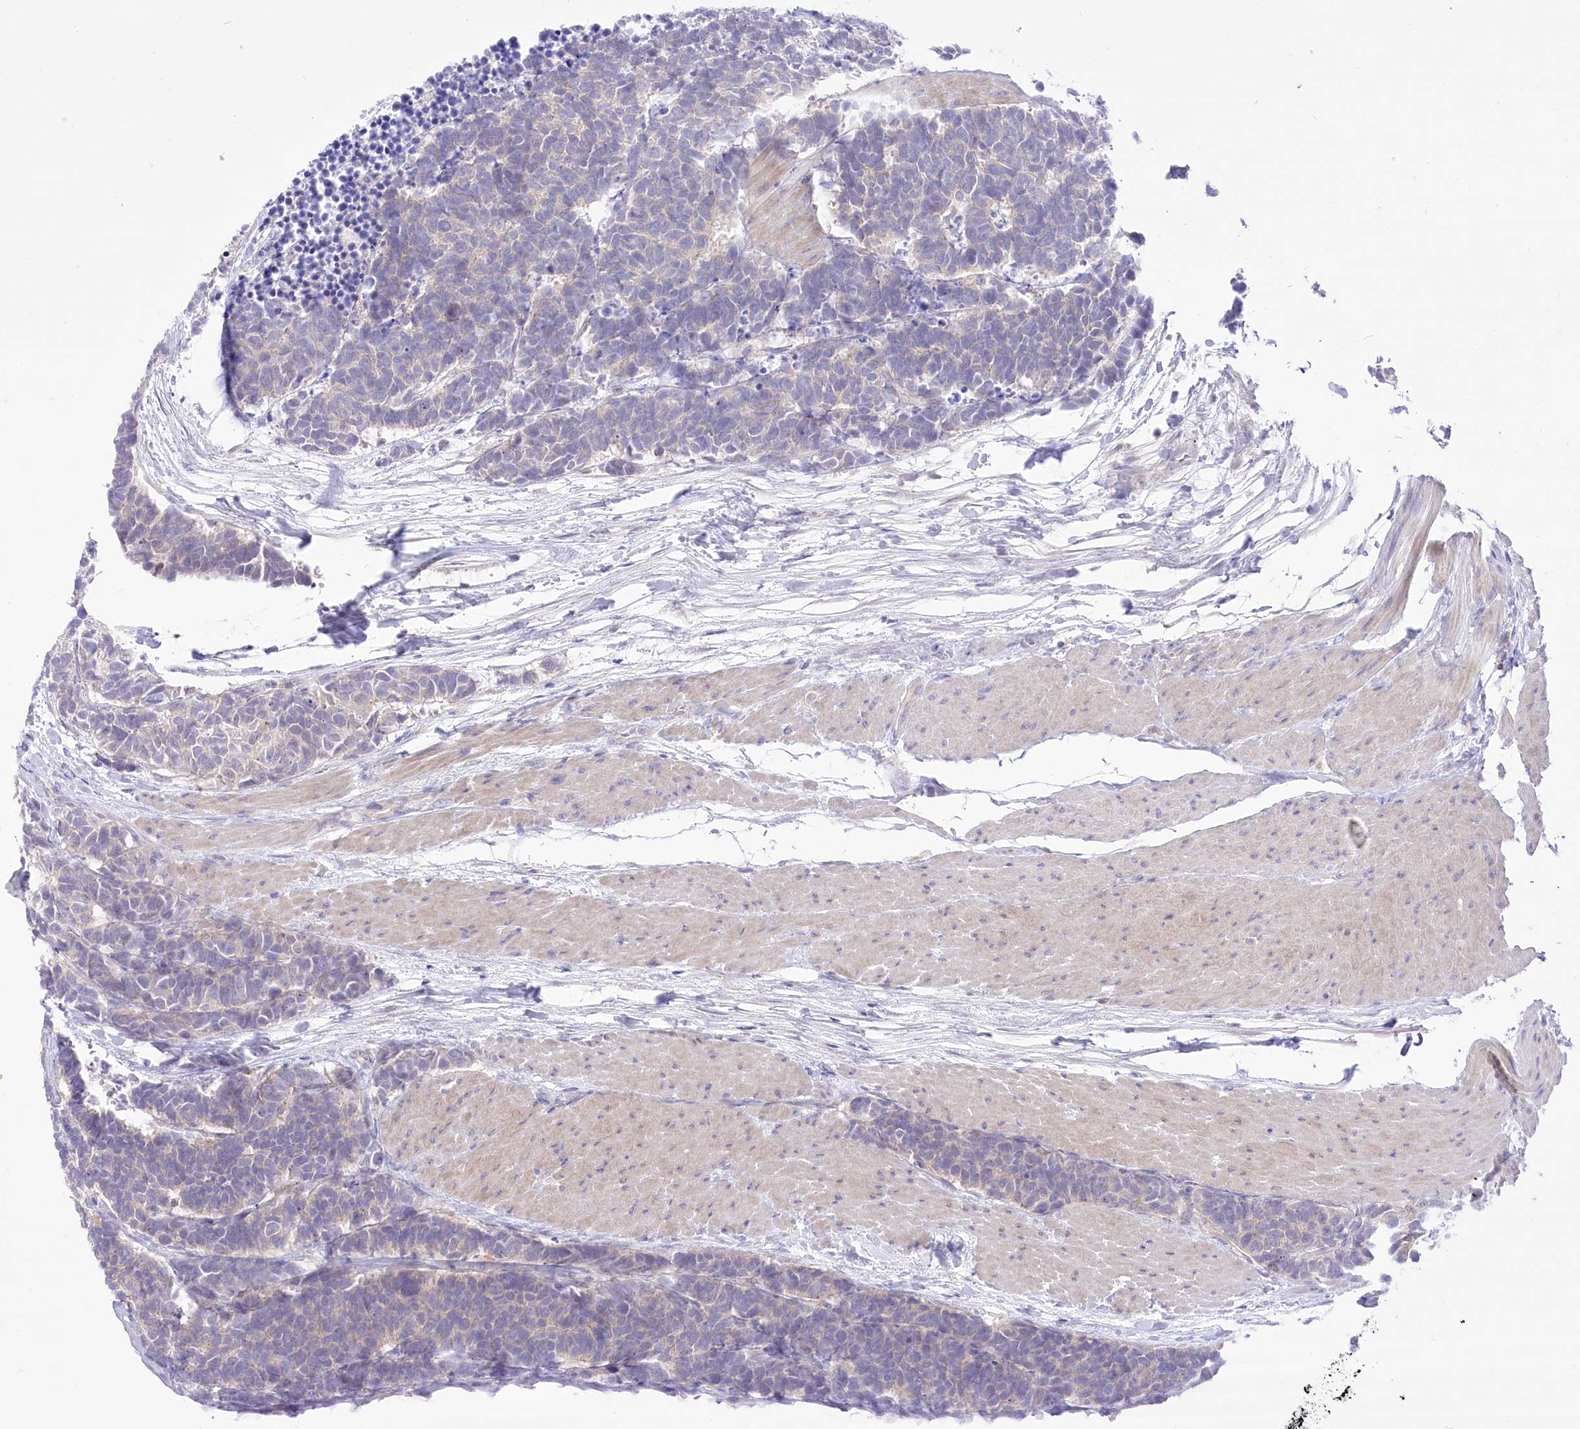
{"staining": {"intensity": "weak", "quantity": "<25%", "location": "cytoplasmic/membranous"}, "tissue": "carcinoid", "cell_type": "Tumor cells", "image_type": "cancer", "snomed": [{"axis": "morphology", "description": "Carcinoma, NOS"}, {"axis": "morphology", "description": "Carcinoid, malignant, NOS"}, {"axis": "topography", "description": "Urinary bladder"}], "caption": "Immunohistochemistry histopathology image of neoplastic tissue: carcinoid (malignant) stained with DAB demonstrates no significant protein expression in tumor cells.", "gene": "HELT", "patient": {"sex": "male", "age": 57}}